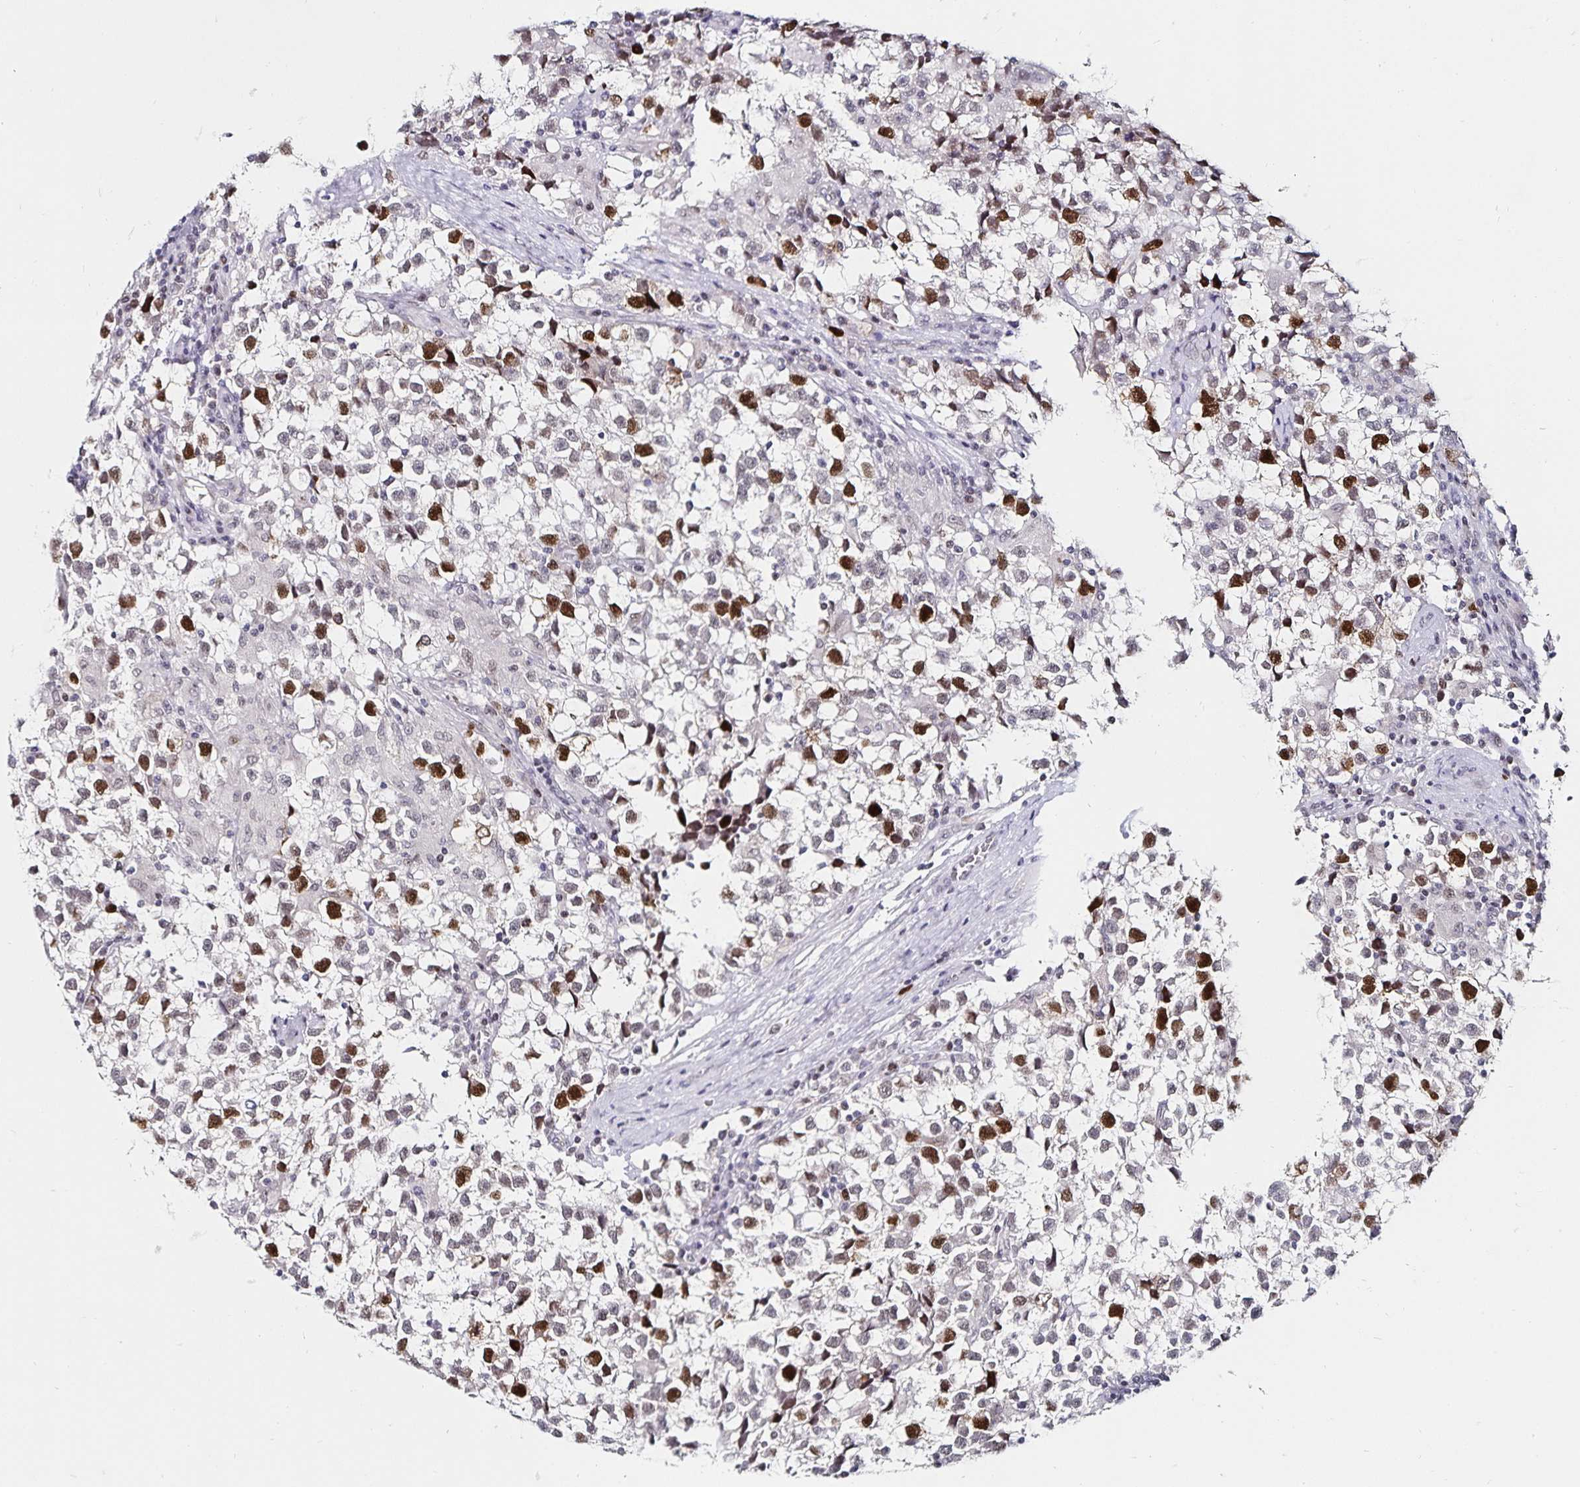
{"staining": {"intensity": "moderate", "quantity": "25%-75%", "location": "nuclear"}, "tissue": "testis cancer", "cell_type": "Tumor cells", "image_type": "cancer", "snomed": [{"axis": "morphology", "description": "Seminoma, NOS"}, {"axis": "topography", "description": "Testis"}], "caption": "IHC (DAB) staining of seminoma (testis) displays moderate nuclear protein positivity in approximately 25%-75% of tumor cells.", "gene": "ANLN", "patient": {"sex": "male", "age": 31}}